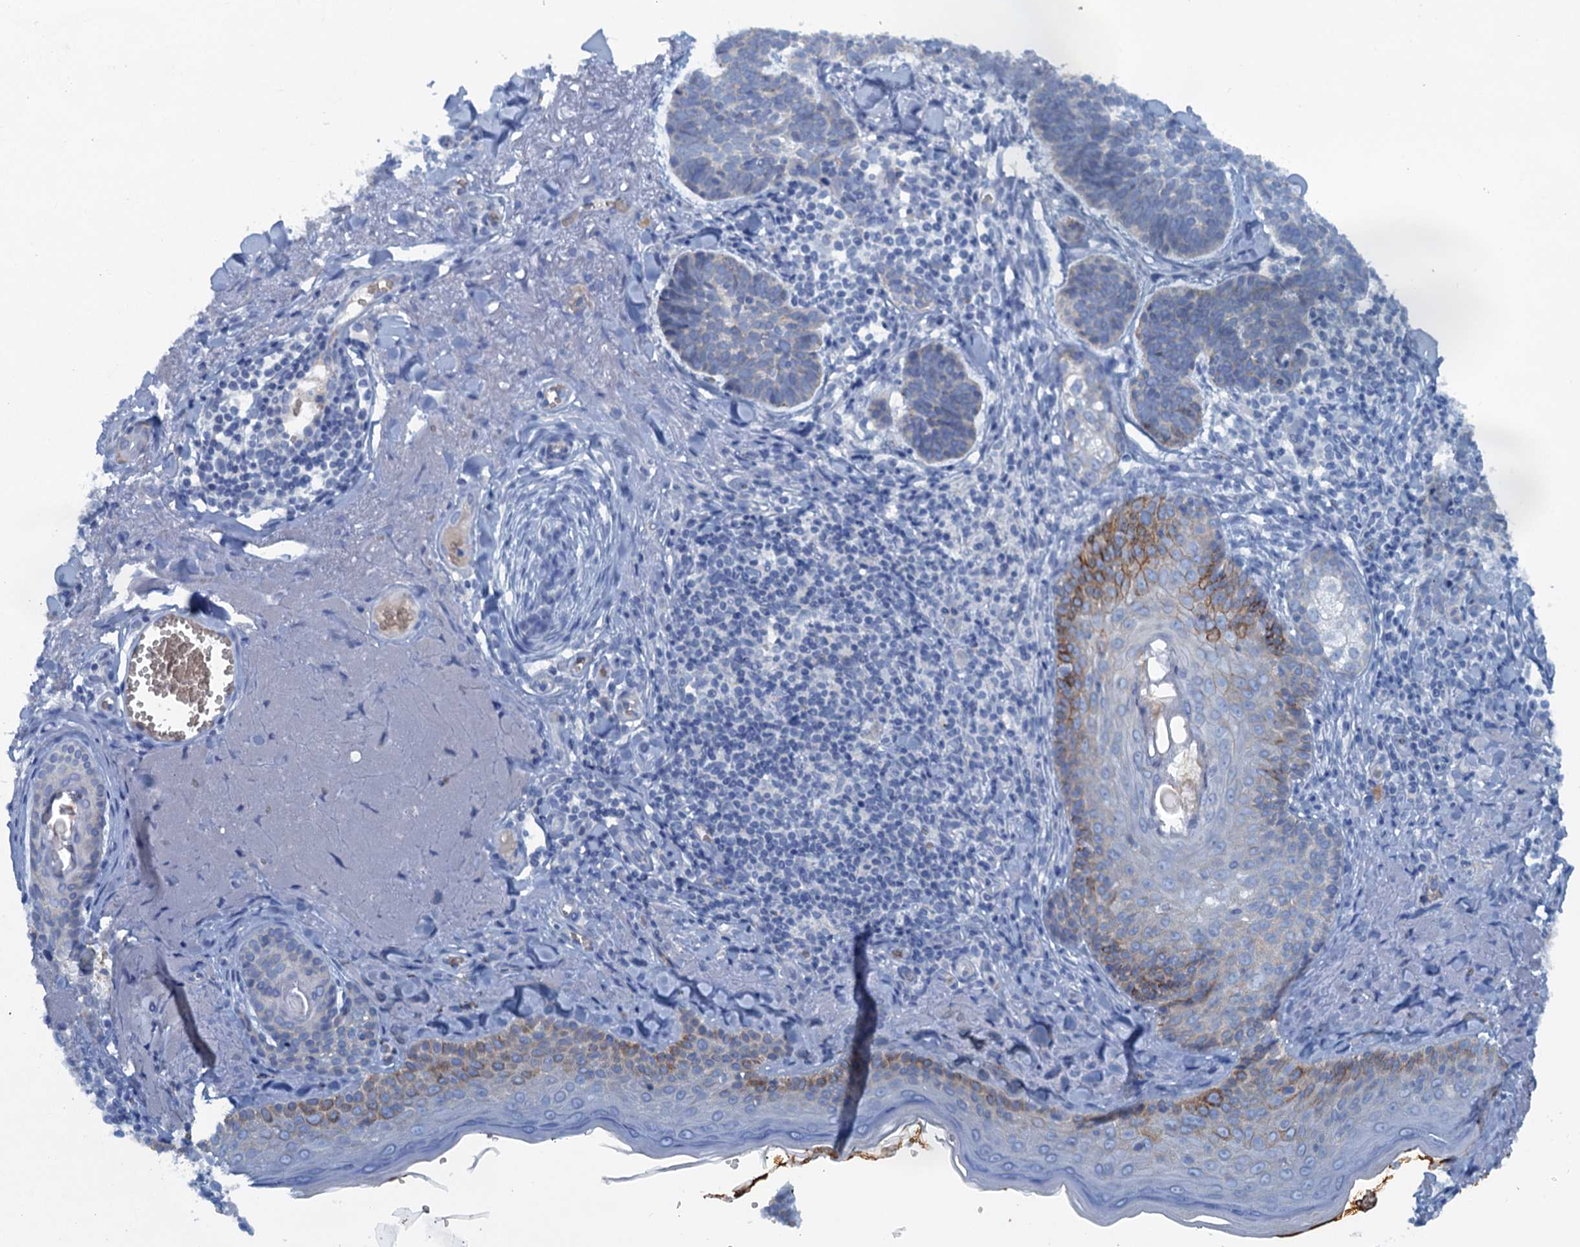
{"staining": {"intensity": "negative", "quantity": "none", "location": "none"}, "tissue": "skin cancer", "cell_type": "Tumor cells", "image_type": "cancer", "snomed": [{"axis": "morphology", "description": "Basal cell carcinoma"}, {"axis": "topography", "description": "Skin"}], "caption": "IHC photomicrograph of neoplastic tissue: human basal cell carcinoma (skin) stained with DAB exhibits no significant protein expression in tumor cells.", "gene": "MYADML2", "patient": {"sex": "female", "age": 74}}